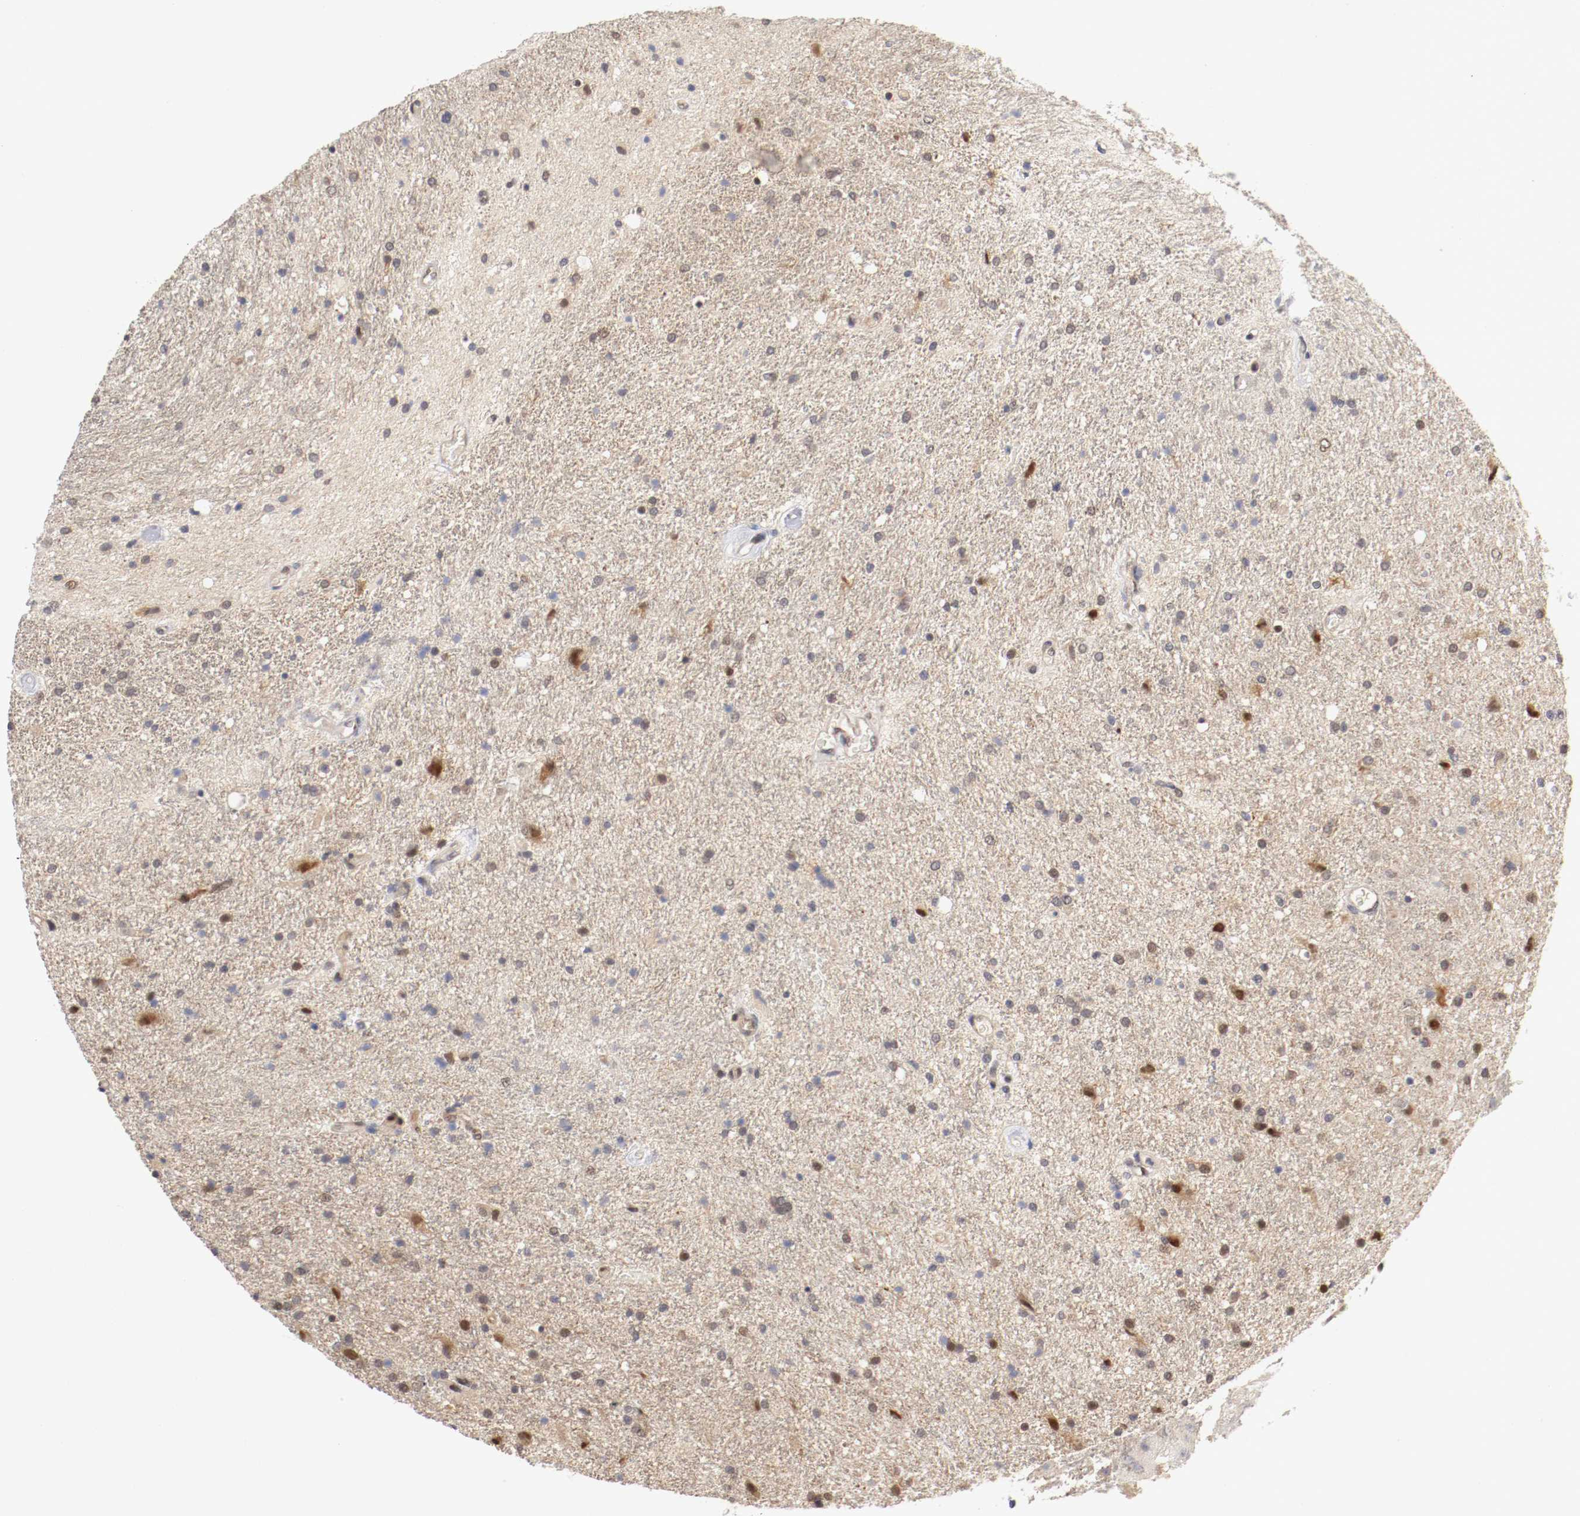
{"staining": {"intensity": "weak", "quantity": ">75%", "location": "cytoplasmic/membranous,nuclear"}, "tissue": "glioma", "cell_type": "Tumor cells", "image_type": "cancer", "snomed": [{"axis": "morphology", "description": "Normal tissue, NOS"}, {"axis": "morphology", "description": "Glioma, malignant, High grade"}, {"axis": "topography", "description": "Cerebral cortex"}], "caption": "This is an image of IHC staining of glioma, which shows weak staining in the cytoplasmic/membranous and nuclear of tumor cells.", "gene": "DNMT3B", "patient": {"sex": "male", "age": 56}}